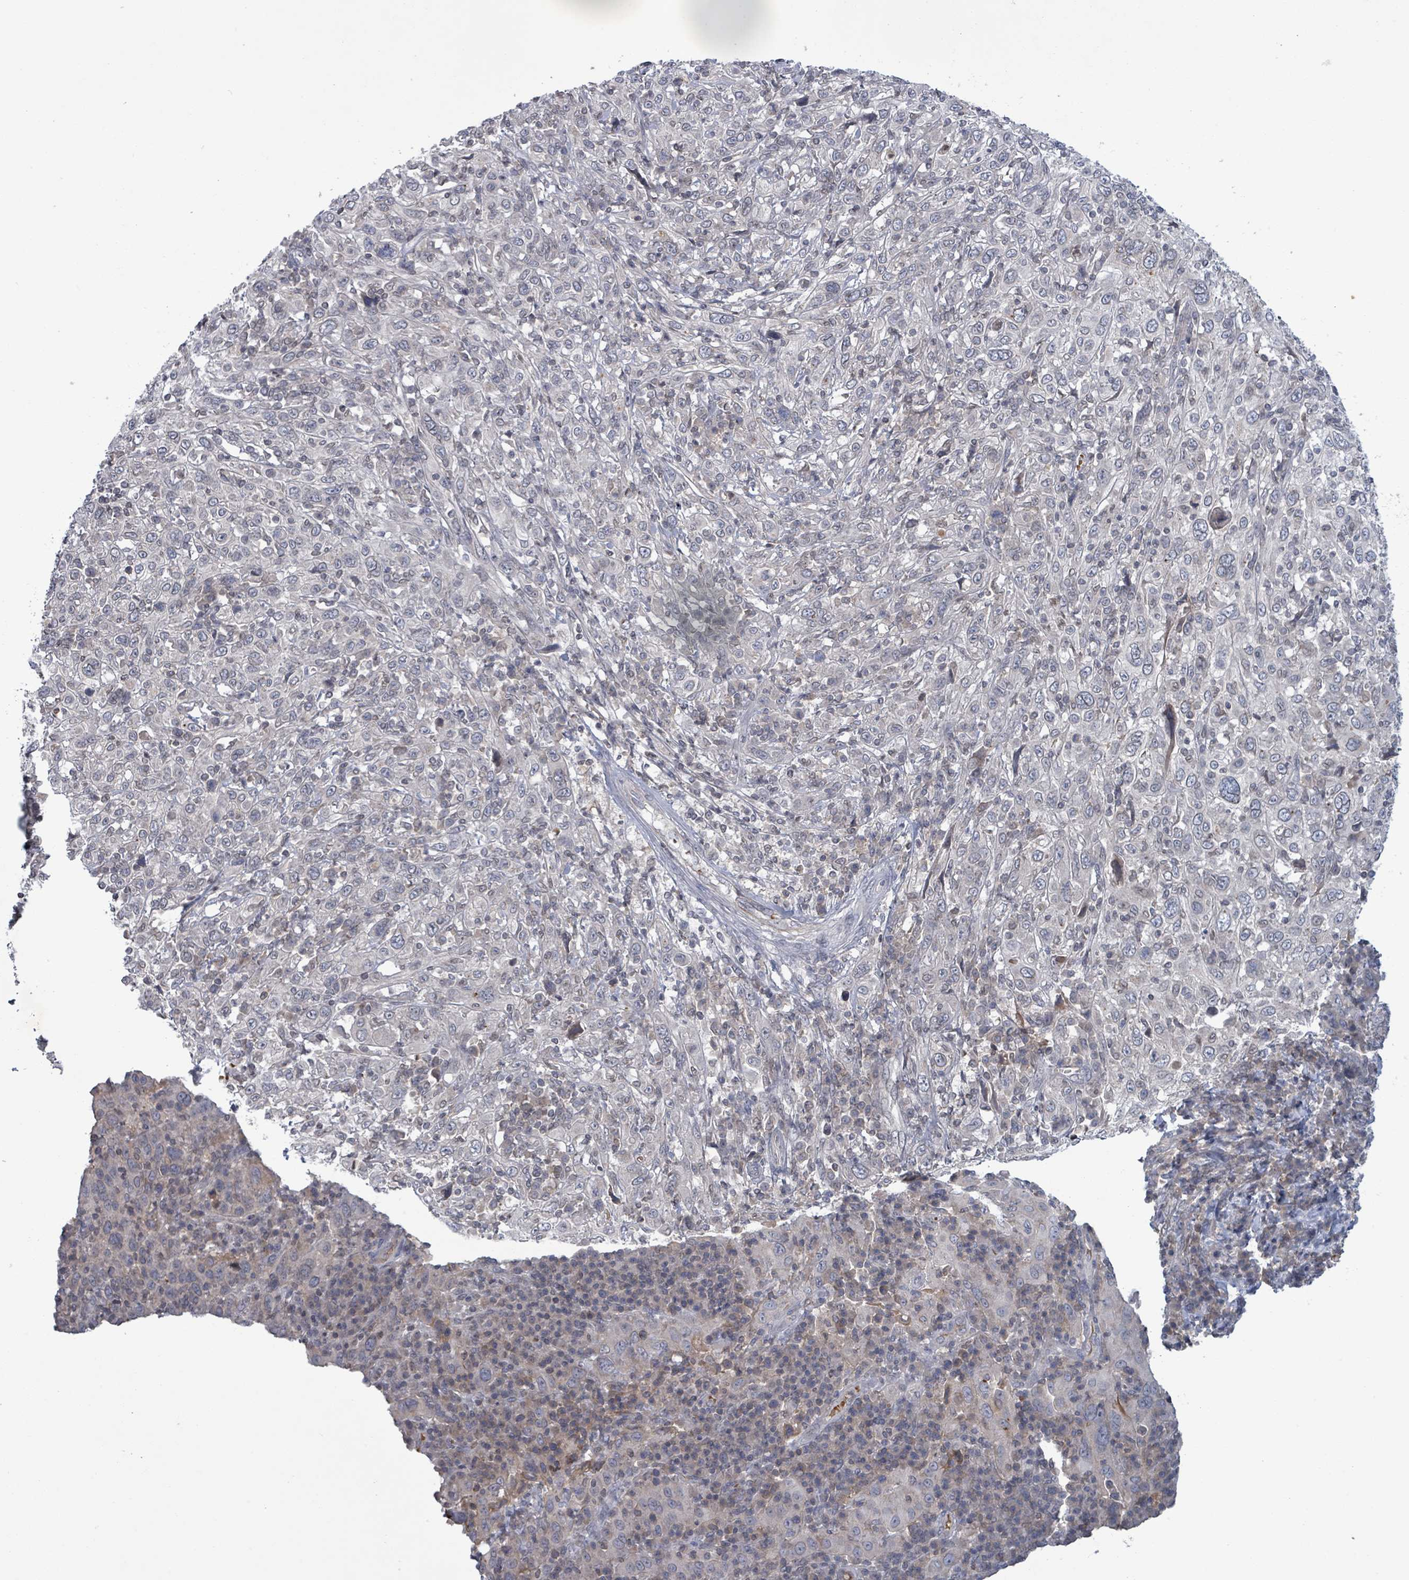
{"staining": {"intensity": "negative", "quantity": "none", "location": "none"}, "tissue": "cervical cancer", "cell_type": "Tumor cells", "image_type": "cancer", "snomed": [{"axis": "morphology", "description": "Squamous cell carcinoma, NOS"}, {"axis": "topography", "description": "Cervix"}], "caption": "Protein analysis of cervical cancer shows no significant expression in tumor cells.", "gene": "GRM8", "patient": {"sex": "female", "age": 46}}